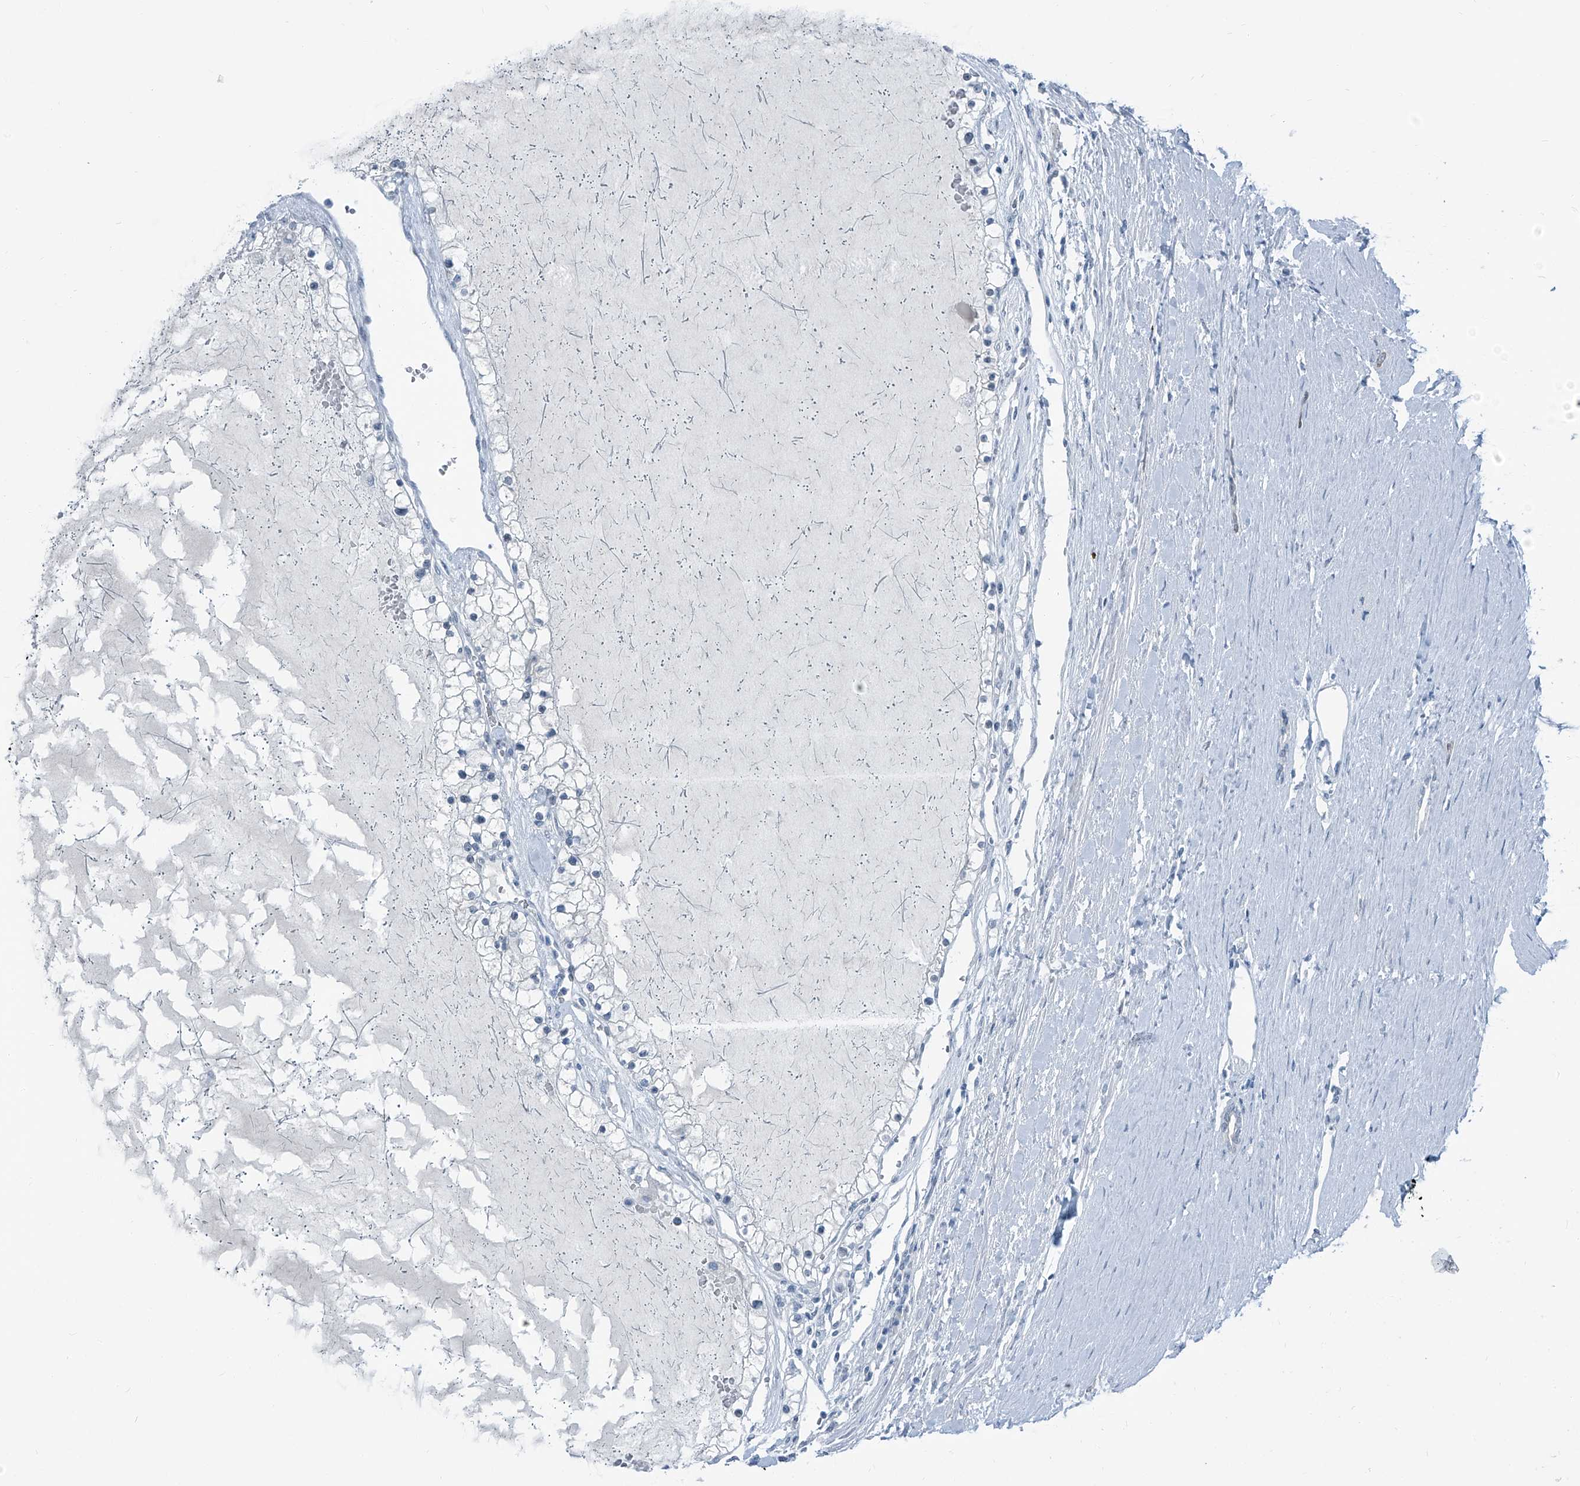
{"staining": {"intensity": "negative", "quantity": "none", "location": "none"}, "tissue": "renal cancer", "cell_type": "Tumor cells", "image_type": "cancer", "snomed": [{"axis": "morphology", "description": "Normal tissue, NOS"}, {"axis": "morphology", "description": "Adenocarcinoma, NOS"}, {"axis": "topography", "description": "Kidney"}], "caption": "A photomicrograph of human adenocarcinoma (renal) is negative for staining in tumor cells. The staining is performed using DAB (3,3'-diaminobenzidine) brown chromogen with nuclei counter-stained in using hematoxylin.", "gene": "RGN", "patient": {"sex": "male", "age": 68}}